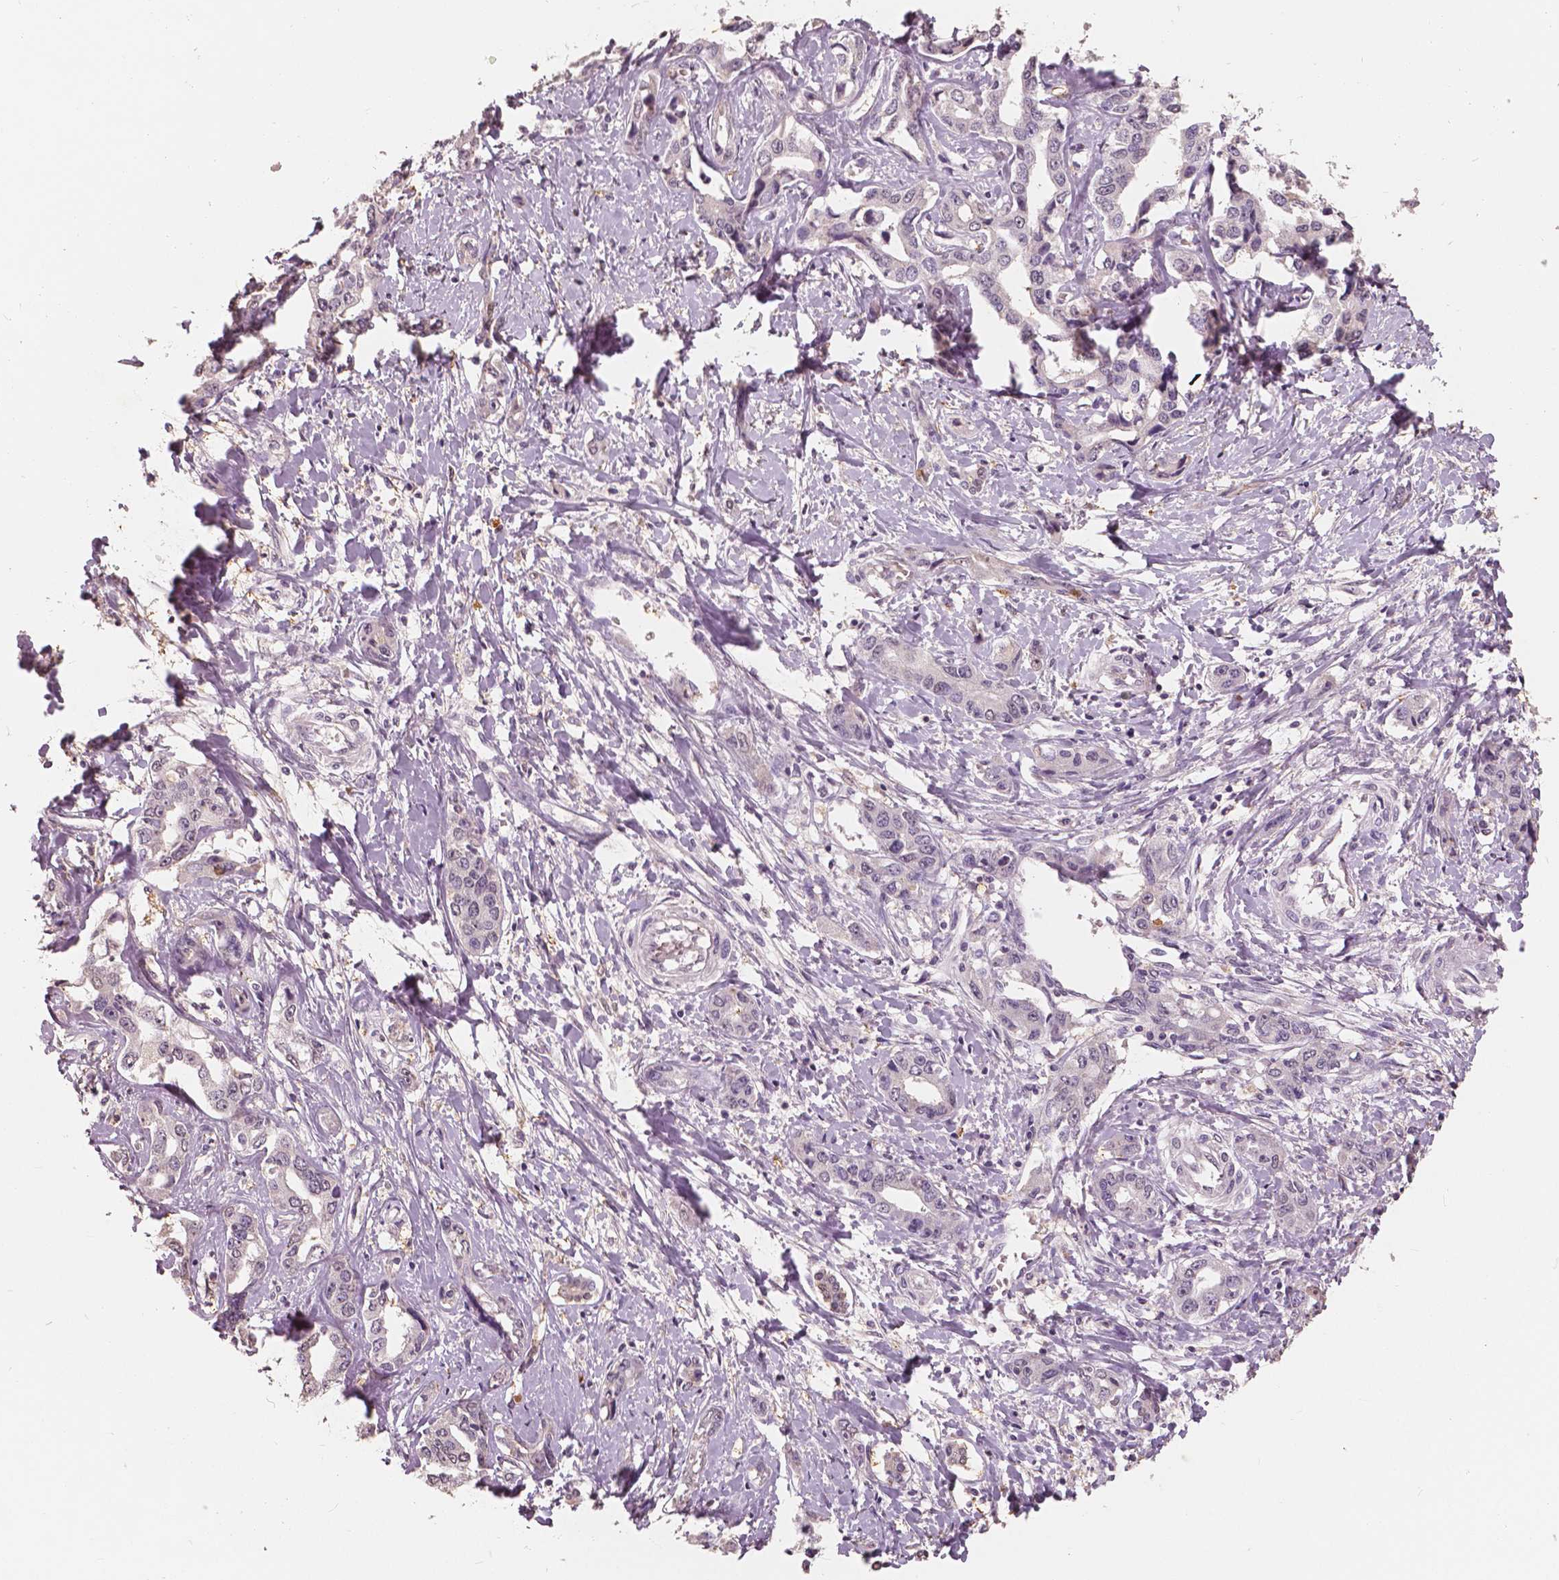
{"staining": {"intensity": "negative", "quantity": "none", "location": "none"}, "tissue": "liver cancer", "cell_type": "Tumor cells", "image_type": "cancer", "snomed": [{"axis": "morphology", "description": "Cholangiocarcinoma"}, {"axis": "topography", "description": "Liver"}], "caption": "DAB immunohistochemical staining of human cholangiocarcinoma (liver) reveals no significant staining in tumor cells. (DAB immunohistochemistry (IHC) with hematoxylin counter stain).", "gene": "SAT2", "patient": {"sex": "male", "age": 59}}